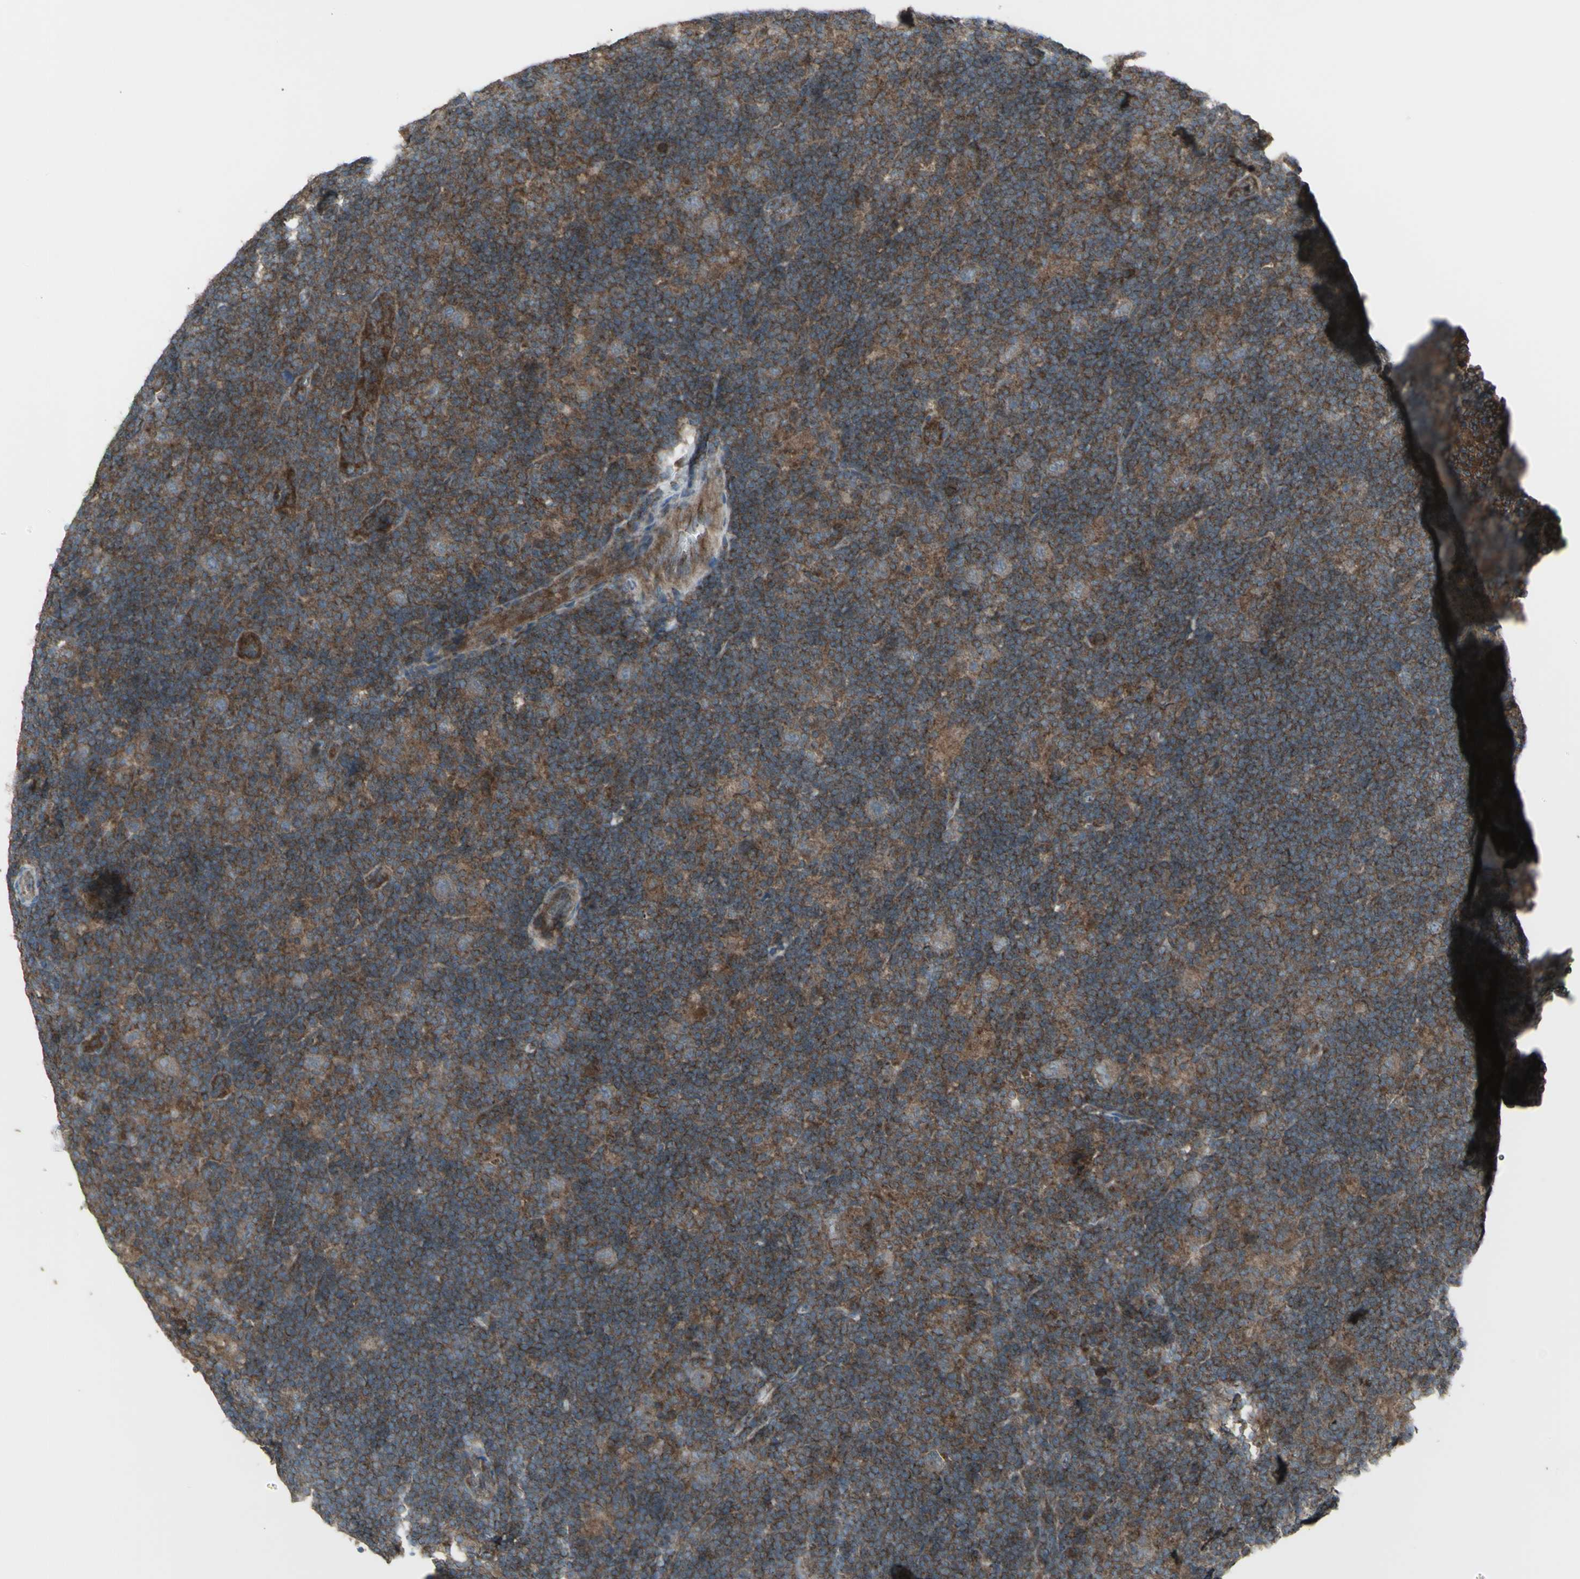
{"staining": {"intensity": "moderate", "quantity": ">75%", "location": "cytoplasmic/membranous"}, "tissue": "lymphoma", "cell_type": "Tumor cells", "image_type": "cancer", "snomed": [{"axis": "morphology", "description": "Hodgkin's disease, NOS"}, {"axis": "topography", "description": "Lymph node"}], "caption": "IHC of human lymphoma demonstrates medium levels of moderate cytoplasmic/membranous expression in approximately >75% of tumor cells.", "gene": "SHC1", "patient": {"sex": "female", "age": 57}}